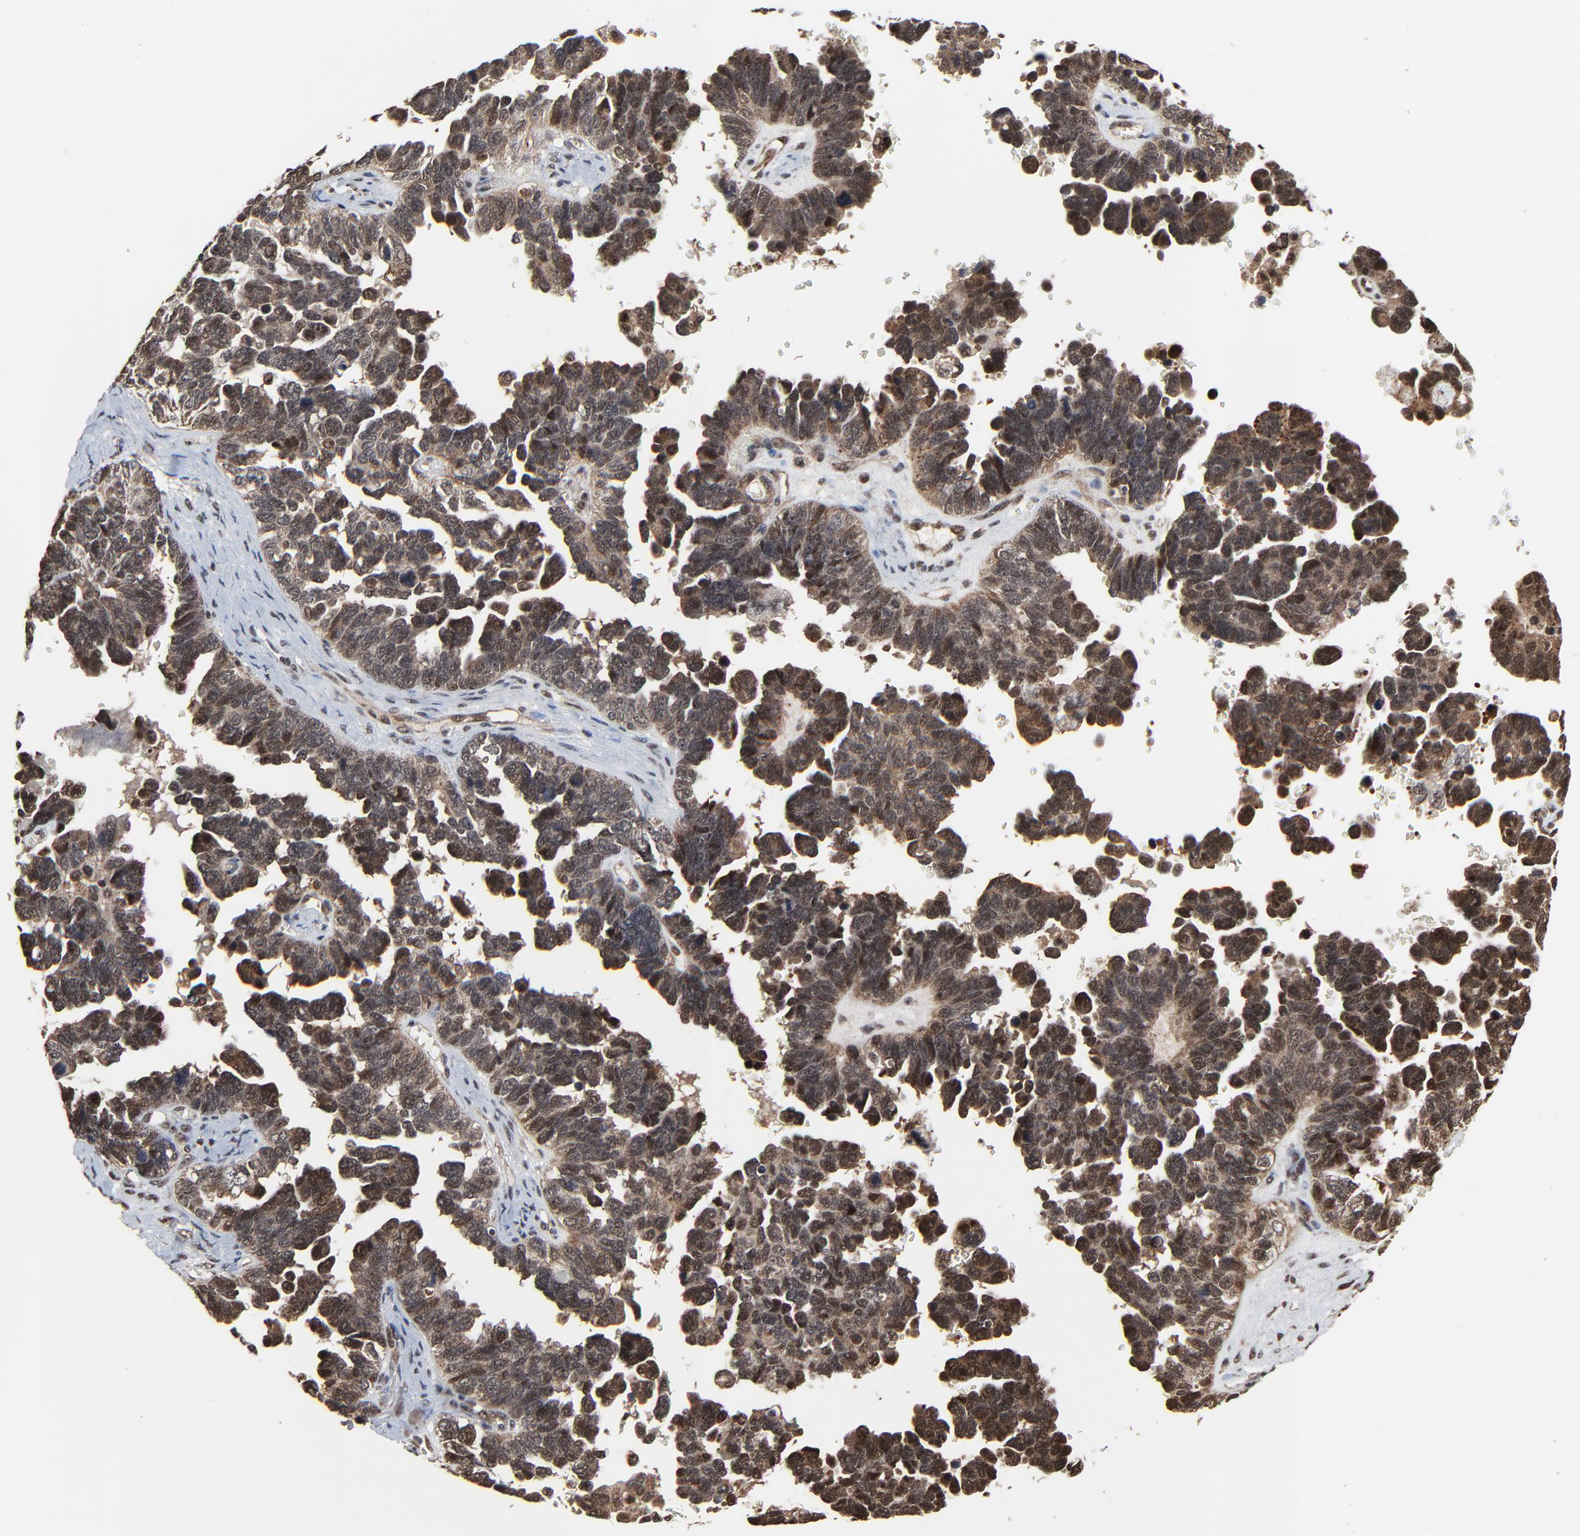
{"staining": {"intensity": "moderate", "quantity": ">75%", "location": "cytoplasmic/membranous,nuclear"}, "tissue": "ovarian cancer", "cell_type": "Tumor cells", "image_type": "cancer", "snomed": [{"axis": "morphology", "description": "Cystadenocarcinoma, serous, NOS"}, {"axis": "topography", "description": "Ovary"}], "caption": "Ovarian cancer (serous cystadenocarcinoma) tissue demonstrates moderate cytoplasmic/membranous and nuclear staining in about >75% of tumor cells", "gene": "RHOJ", "patient": {"sex": "female", "age": 69}}